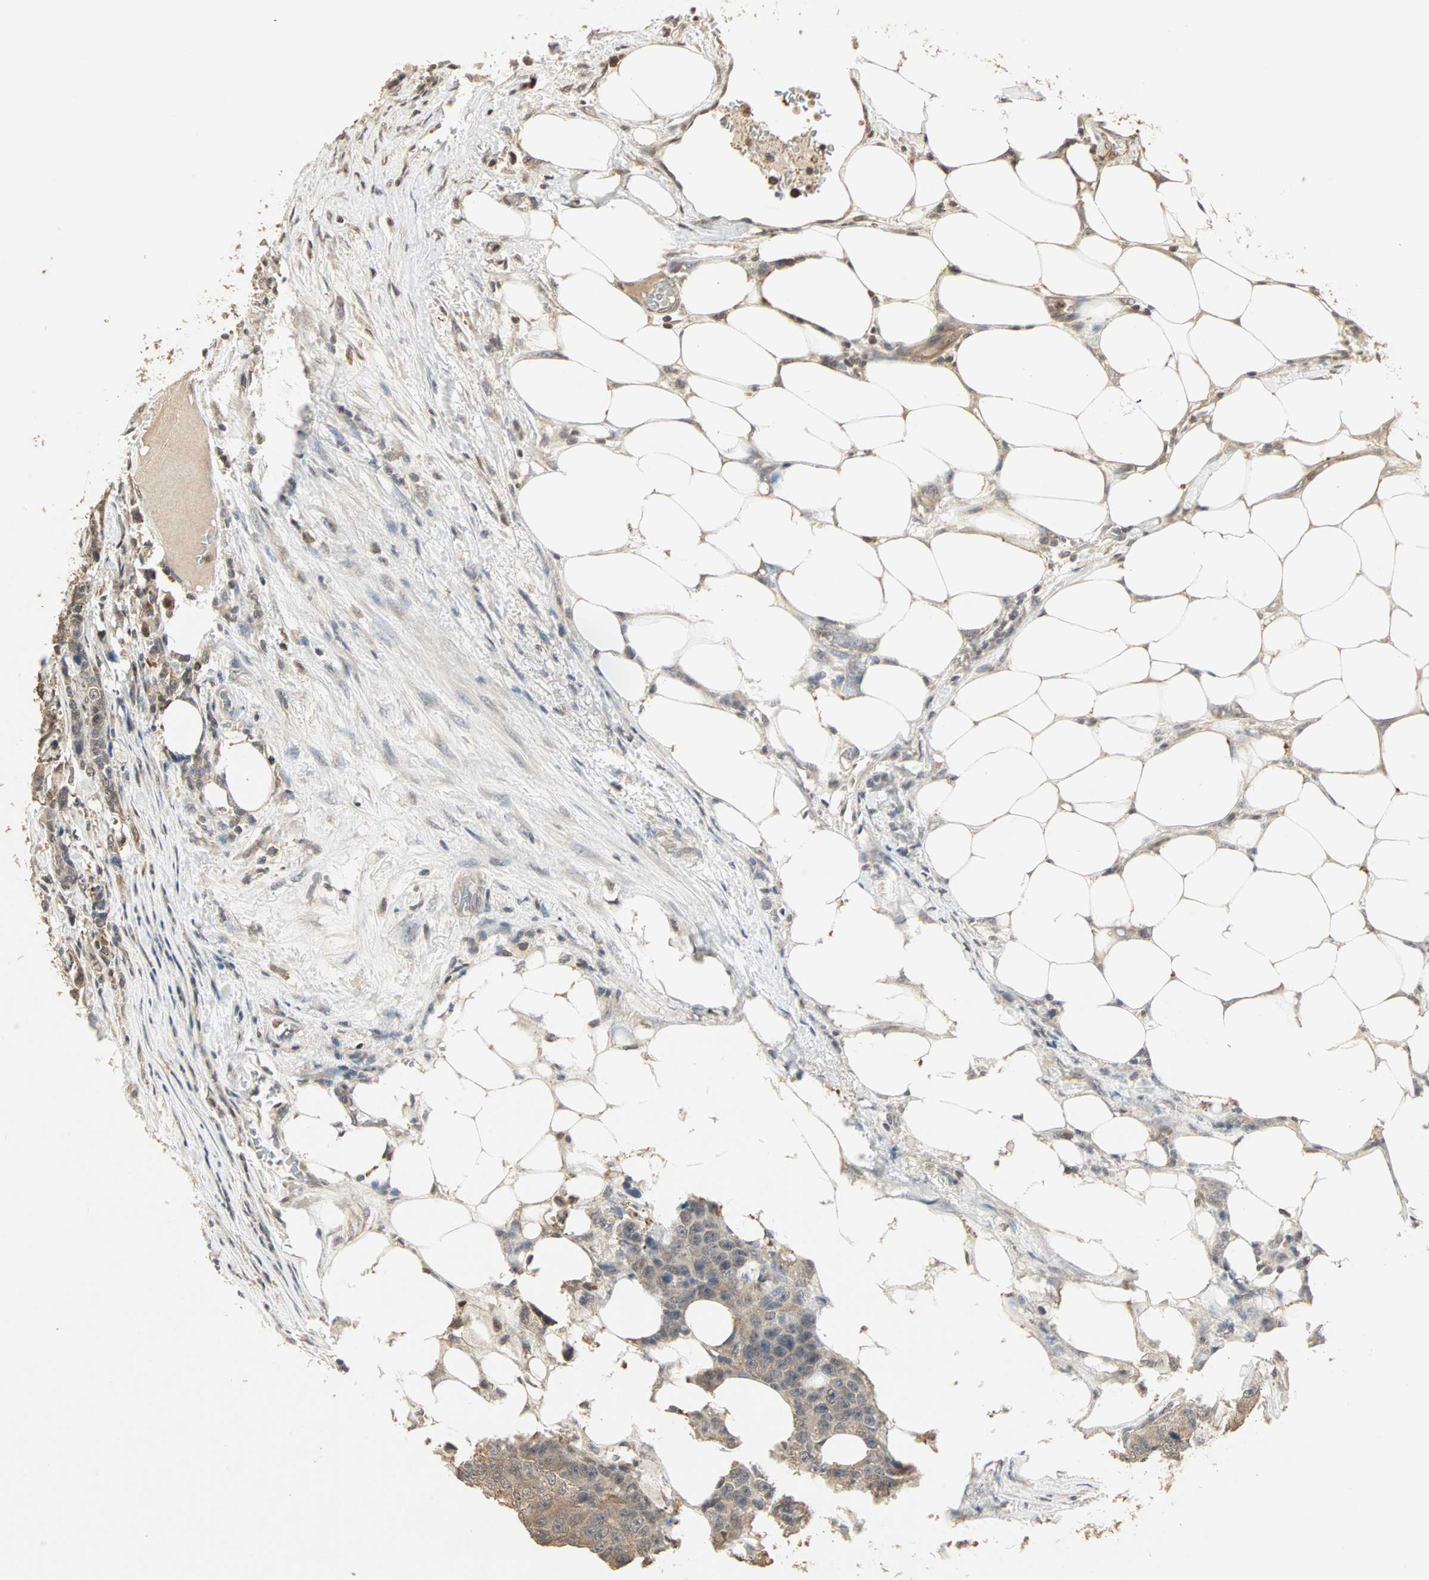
{"staining": {"intensity": "weak", "quantity": ">75%", "location": "cytoplasmic/membranous"}, "tissue": "colorectal cancer", "cell_type": "Tumor cells", "image_type": "cancer", "snomed": [{"axis": "morphology", "description": "Adenocarcinoma, NOS"}, {"axis": "topography", "description": "Colon"}], "caption": "Immunohistochemistry (DAB (3,3'-diaminobenzidine)) staining of colorectal adenocarcinoma exhibits weak cytoplasmic/membranous protein positivity in about >75% of tumor cells. The staining was performed using DAB (3,3'-diaminobenzidine), with brown indicating positive protein expression. Nuclei are stained blue with hematoxylin.", "gene": "DRG2", "patient": {"sex": "female", "age": 86}}